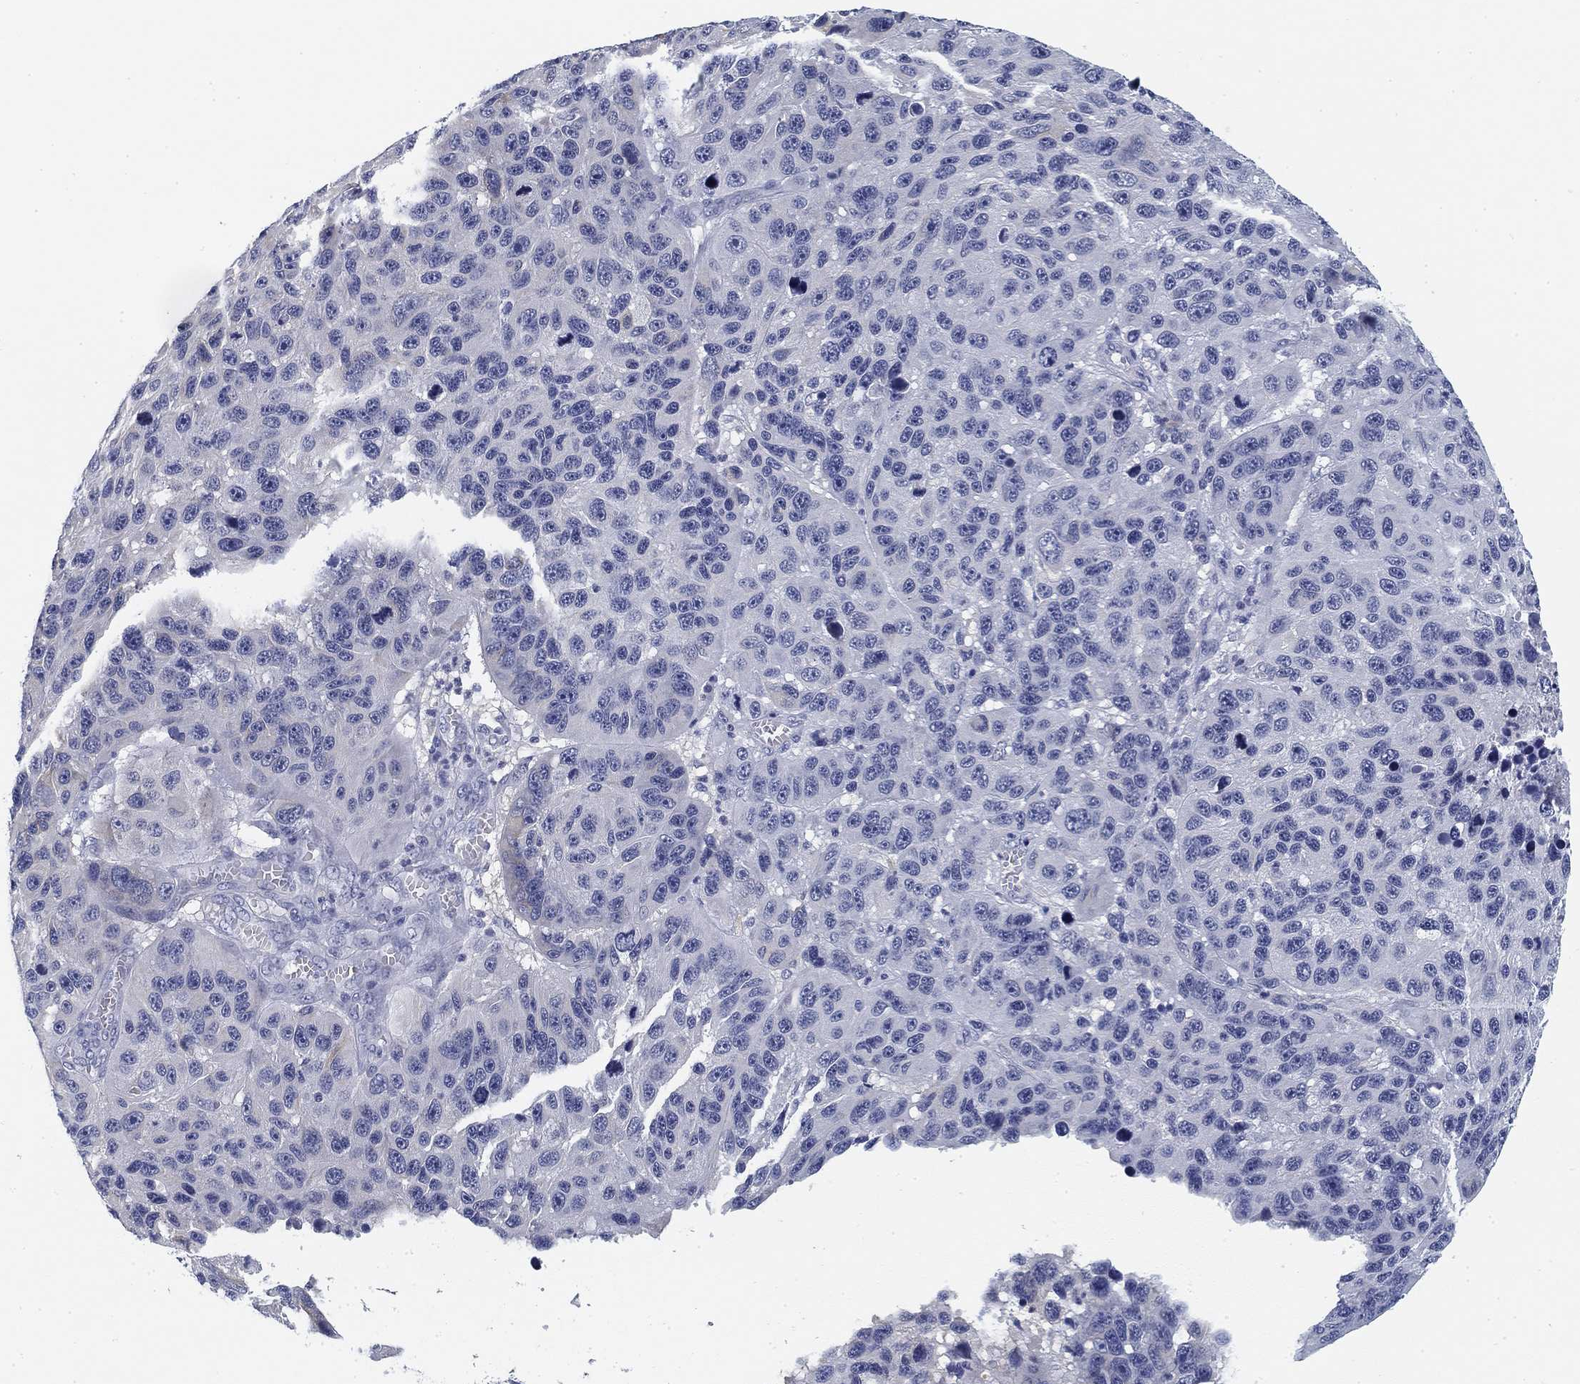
{"staining": {"intensity": "negative", "quantity": "none", "location": "none"}, "tissue": "melanoma", "cell_type": "Tumor cells", "image_type": "cancer", "snomed": [{"axis": "morphology", "description": "Malignant melanoma, NOS"}, {"axis": "topography", "description": "Skin"}], "caption": "Immunohistochemical staining of human malignant melanoma demonstrates no significant expression in tumor cells. Nuclei are stained in blue.", "gene": "SLC2A5", "patient": {"sex": "male", "age": 53}}